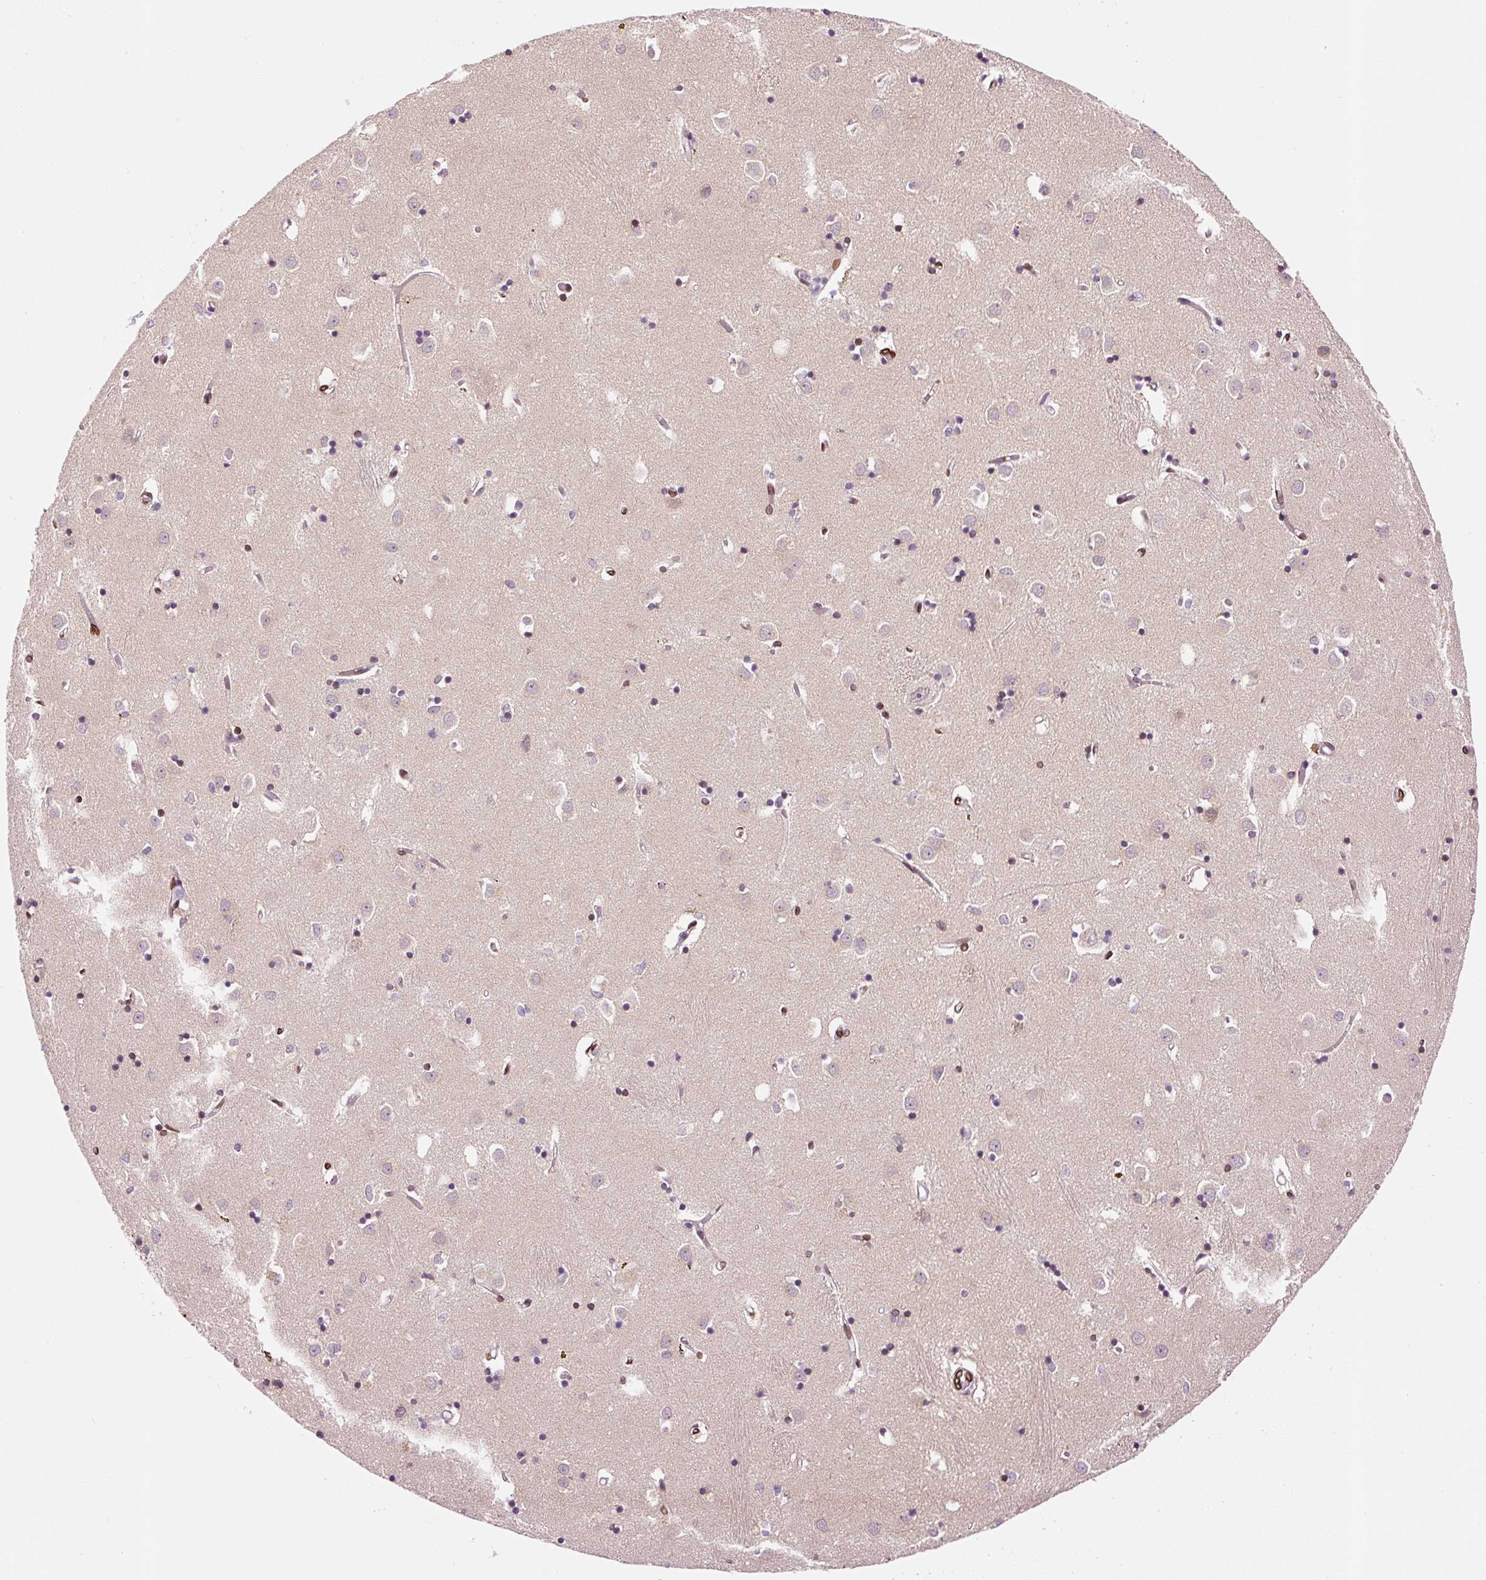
{"staining": {"intensity": "strong", "quantity": "25%-75%", "location": "cytoplasmic/membranous,nuclear"}, "tissue": "caudate", "cell_type": "Glial cells", "image_type": "normal", "snomed": [{"axis": "morphology", "description": "Normal tissue, NOS"}, {"axis": "topography", "description": "Lateral ventricle wall"}], "caption": "Protein expression analysis of benign human caudate reveals strong cytoplasmic/membranous,nuclear expression in about 25%-75% of glial cells. (Brightfield microscopy of DAB IHC at high magnification).", "gene": "ZNF224", "patient": {"sex": "male", "age": 70}}